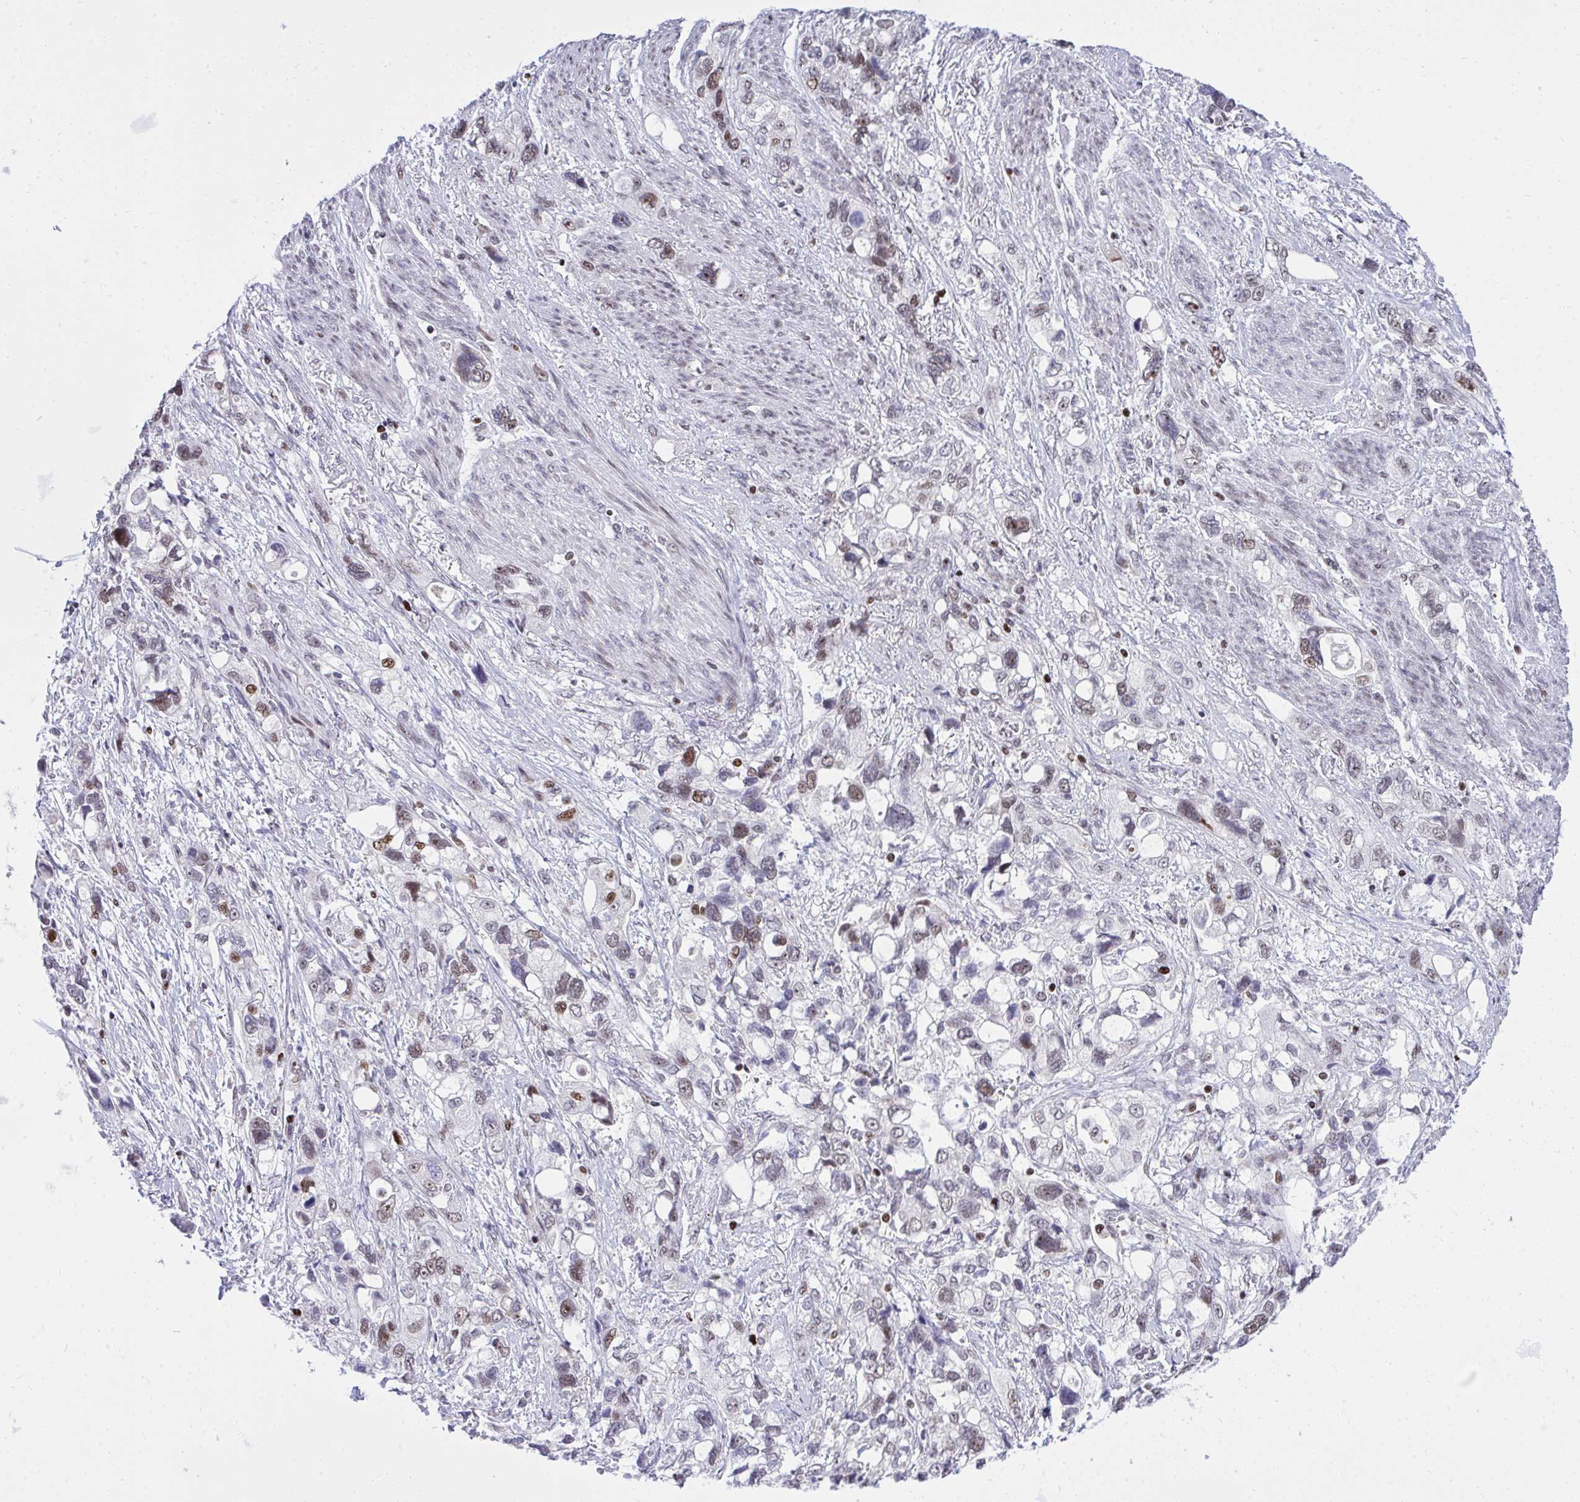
{"staining": {"intensity": "moderate", "quantity": "<25%", "location": "nuclear"}, "tissue": "stomach cancer", "cell_type": "Tumor cells", "image_type": "cancer", "snomed": [{"axis": "morphology", "description": "Adenocarcinoma, NOS"}, {"axis": "topography", "description": "Stomach, upper"}], "caption": "Approximately <25% of tumor cells in stomach adenocarcinoma reveal moderate nuclear protein positivity as visualized by brown immunohistochemical staining.", "gene": "C14orf39", "patient": {"sex": "female", "age": 81}}